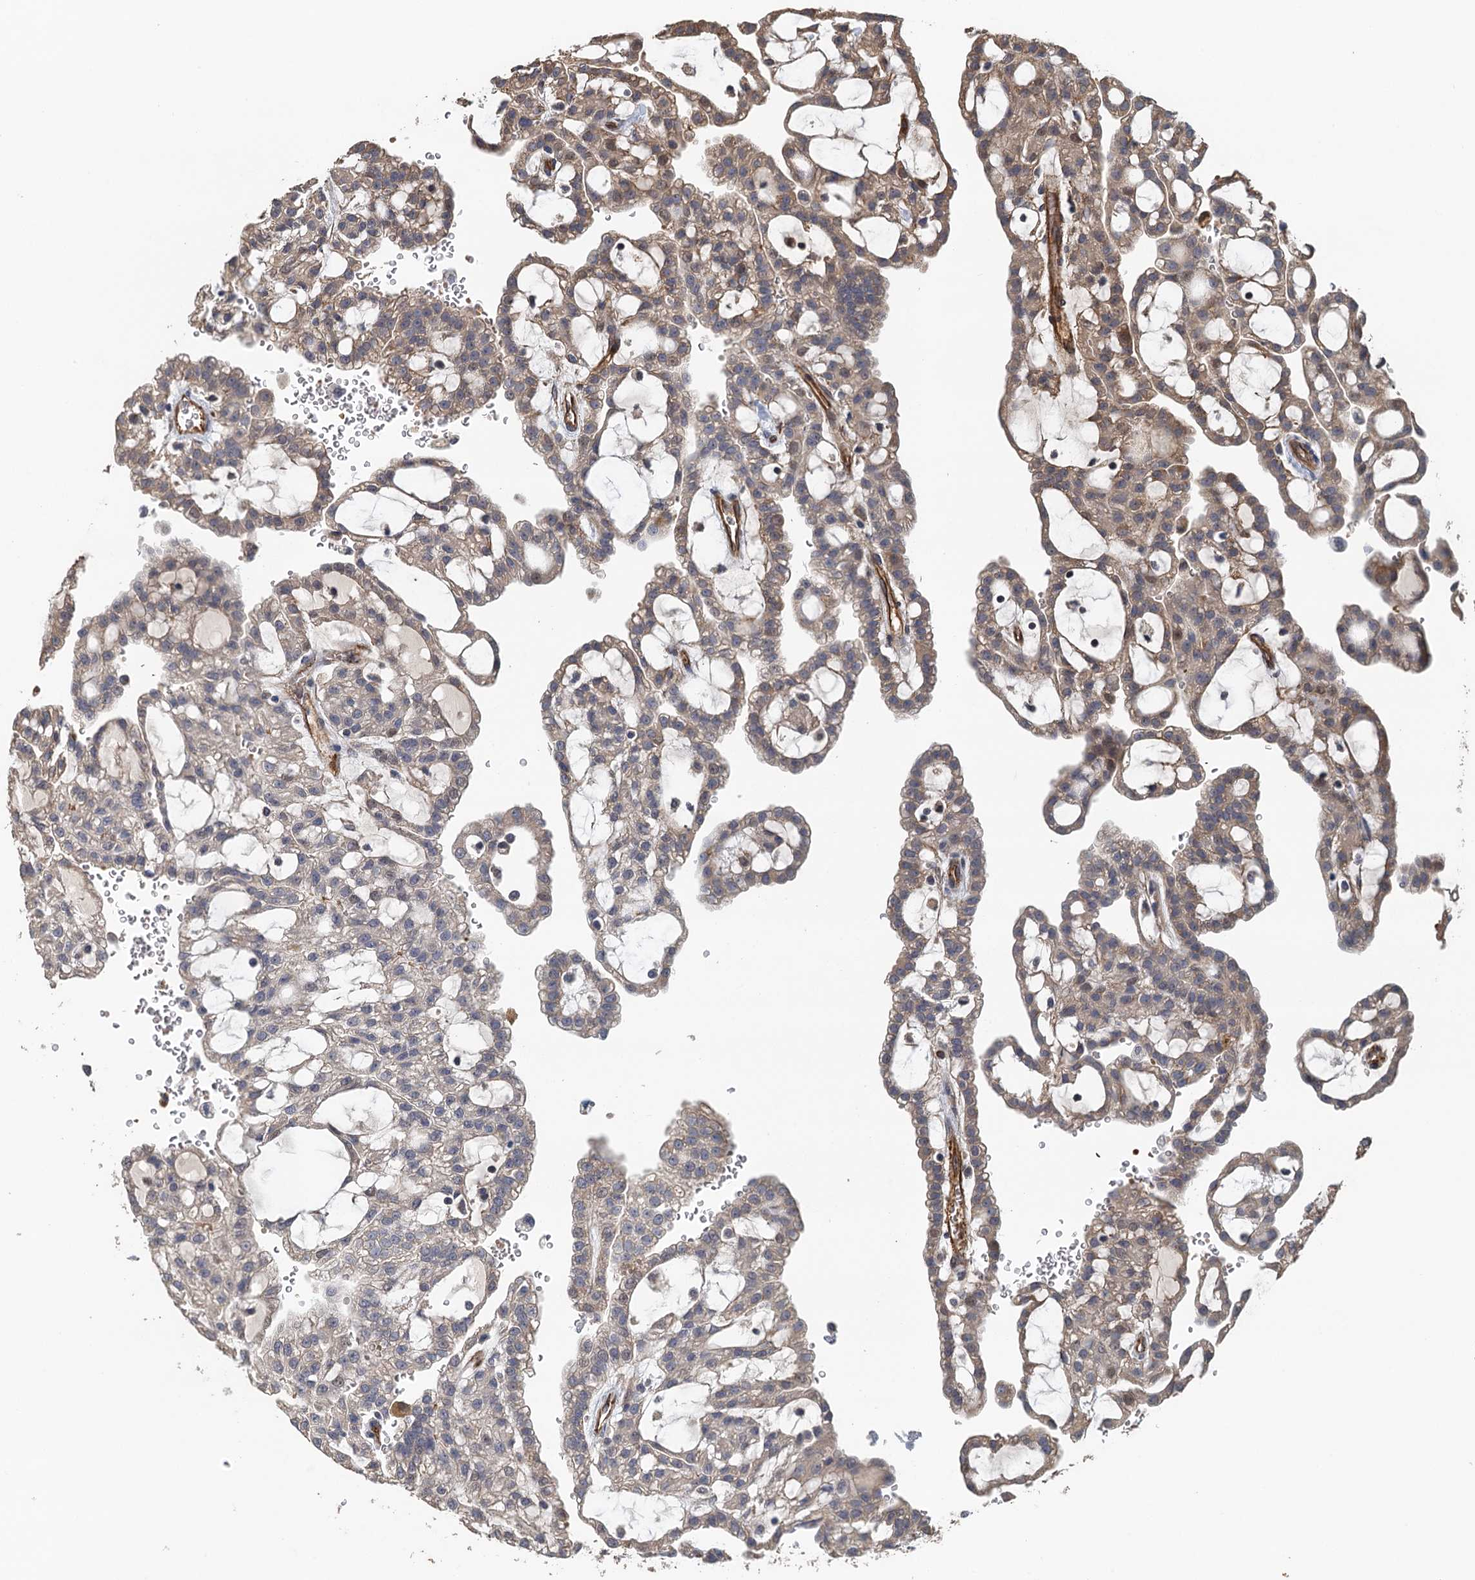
{"staining": {"intensity": "weak", "quantity": "<25%", "location": "cytoplasmic/membranous"}, "tissue": "renal cancer", "cell_type": "Tumor cells", "image_type": "cancer", "snomed": [{"axis": "morphology", "description": "Adenocarcinoma, NOS"}, {"axis": "topography", "description": "Kidney"}], "caption": "Tumor cells are negative for brown protein staining in renal adenocarcinoma. The staining was performed using DAB to visualize the protein expression in brown, while the nuclei were stained in blue with hematoxylin (Magnification: 20x).", "gene": "ACSBG1", "patient": {"sex": "male", "age": 63}}